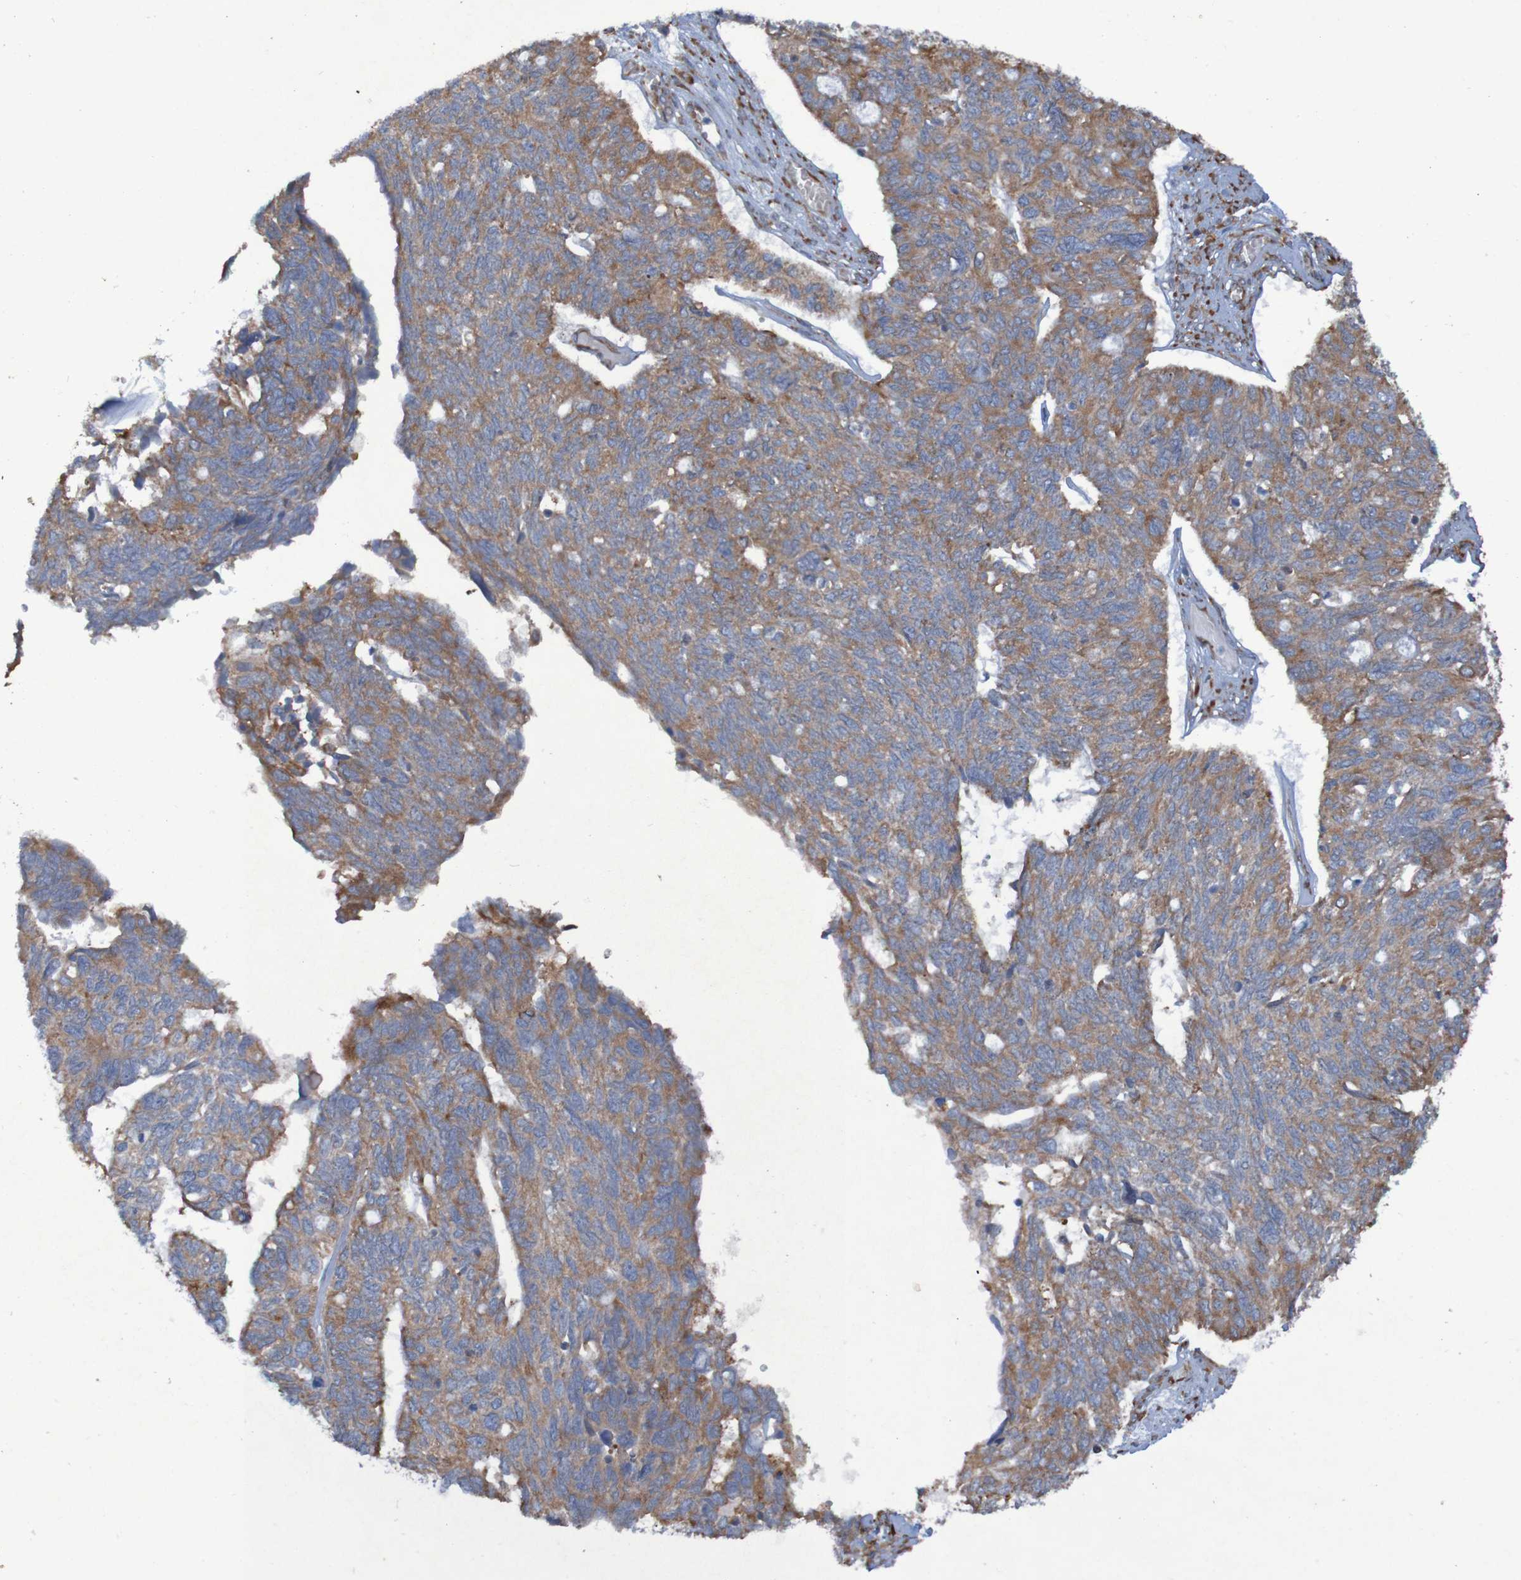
{"staining": {"intensity": "weak", "quantity": ">75%", "location": "cytoplasmic/membranous"}, "tissue": "ovarian cancer", "cell_type": "Tumor cells", "image_type": "cancer", "snomed": [{"axis": "morphology", "description": "Cystadenocarcinoma, serous, NOS"}, {"axis": "topography", "description": "Ovary"}], "caption": "A brown stain labels weak cytoplasmic/membranous positivity of a protein in ovarian cancer tumor cells. (Brightfield microscopy of DAB IHC at high magnification).", "gene": "RPL10", "patient": {"sex": "female", "age": 79}}